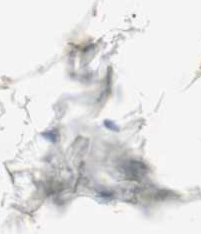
{"staining": {"intensity": "weak", "quantity": "25%-75%", "location": "cytoplasmic/membranous"}, "tissue": "adipose tissue", "cell_type": "Adipocytes", "image_type": "normal", "snomed": [{"axis": "morphology", "description": "Normal tissue, NOS"}, {"axis": "topography", "description": "Breast"}, {"axis": "topography", "description": "Adipose tissue"}], "caption": "Adipocytes demonstrate low levels of weak cytoplasmic/membranous staining in about 25%-75% of cells in normal human adipose tissue.", "gene": "PTGER4", "patient": {"sex": "female", "age": 25}}